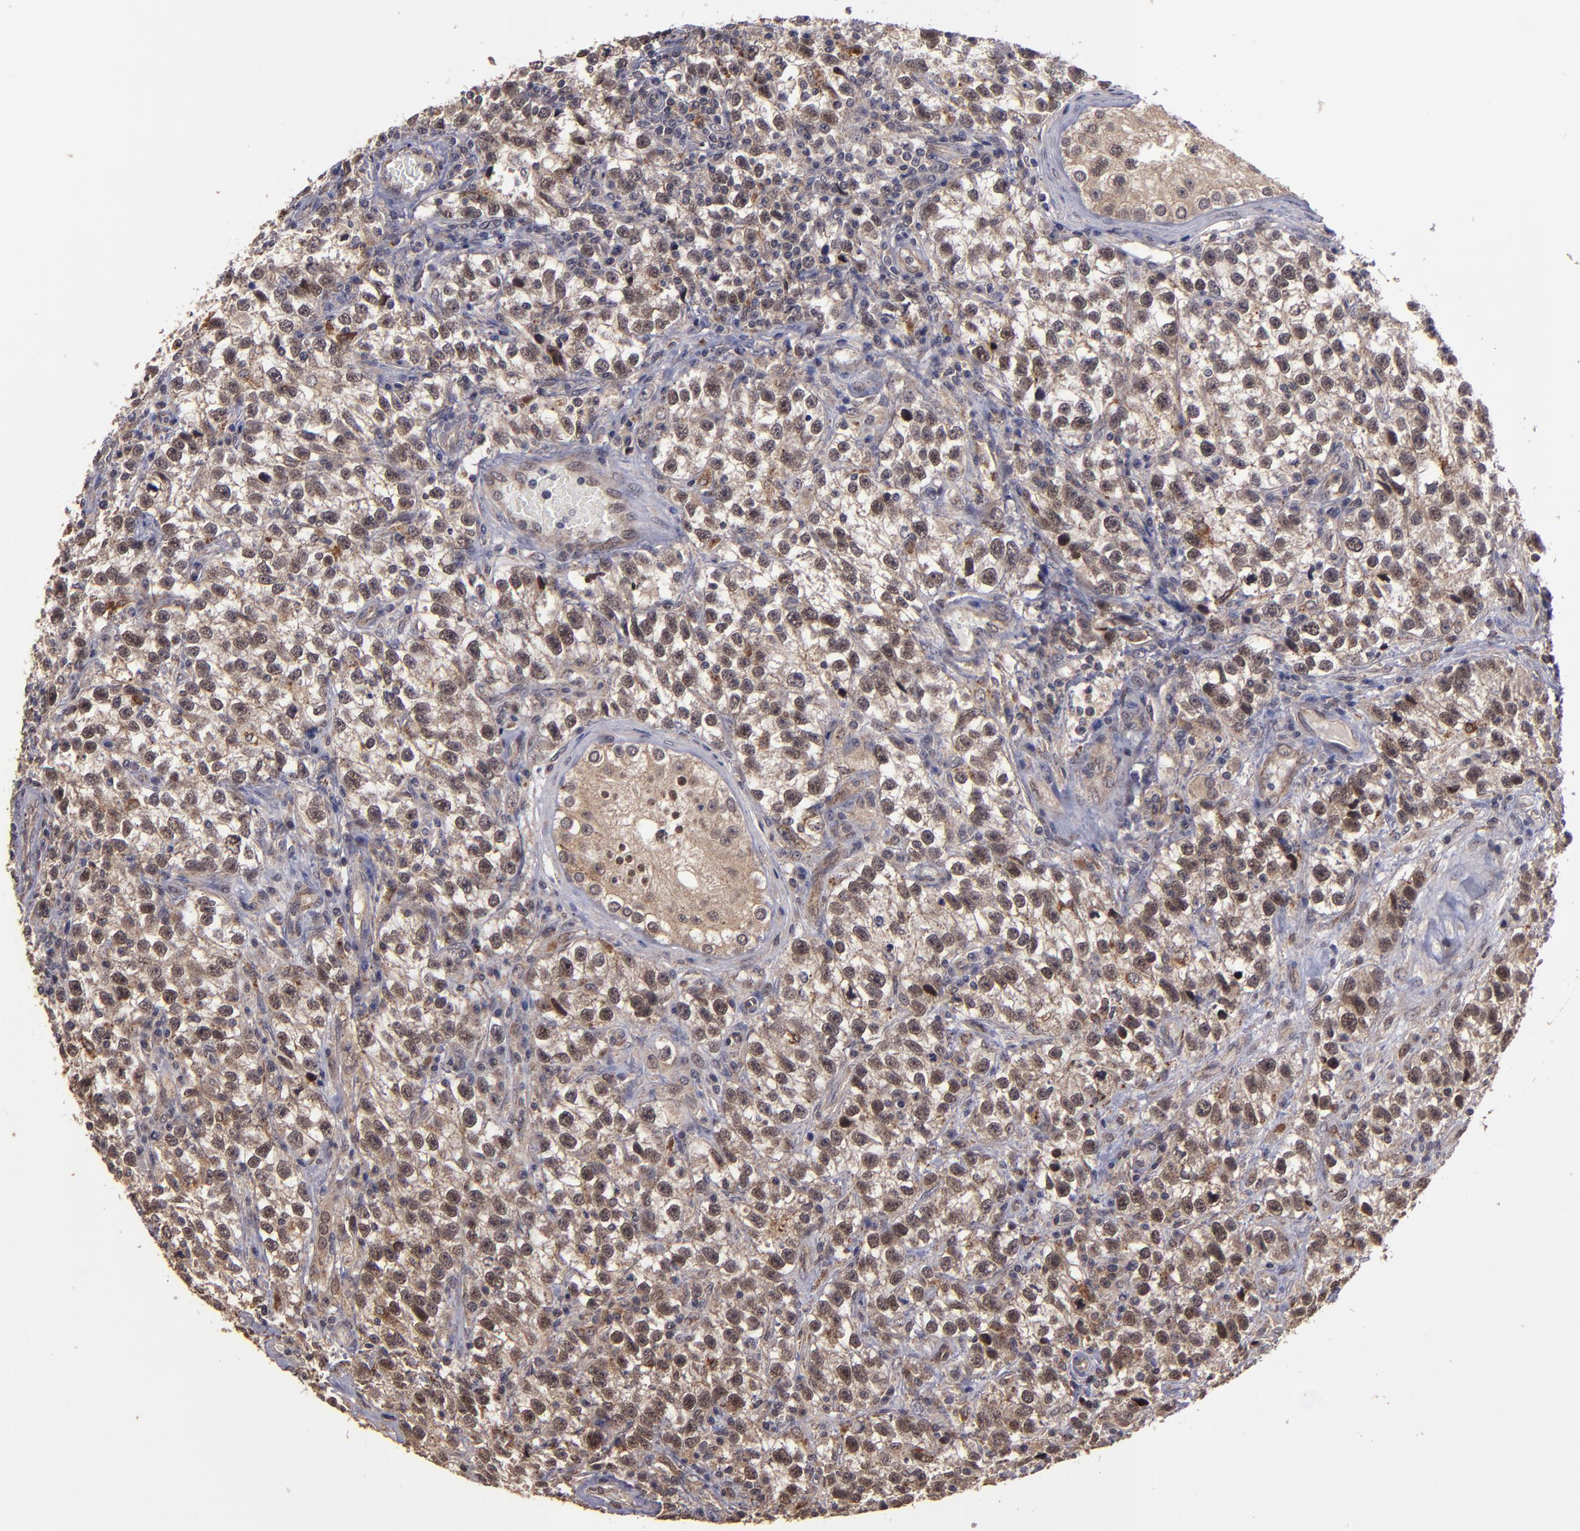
{"staining": {"intensity": "moderate", "quantity": ">75%", "location": "cytoplasmic/membranous,nuclear"}, "tissue": "testis cancer", "cell_type": "Tumor cells", "image_type": "cancer", "snomed": [{"axis": "morphology", "description": "Seminoma, NOS"}, {"axis": "topography", "description": "Testis"}], "caption": "Protein expression by IHC displays moderate cytoplasmic/membranous and nuclear staining in approximately >75% of tumor cells in testis cancer (seminoma). (IHC, brightfield microscopy, high magnification).", "gene": "SIPA1L1", "patient": {"sex": "male", "age": 38}}